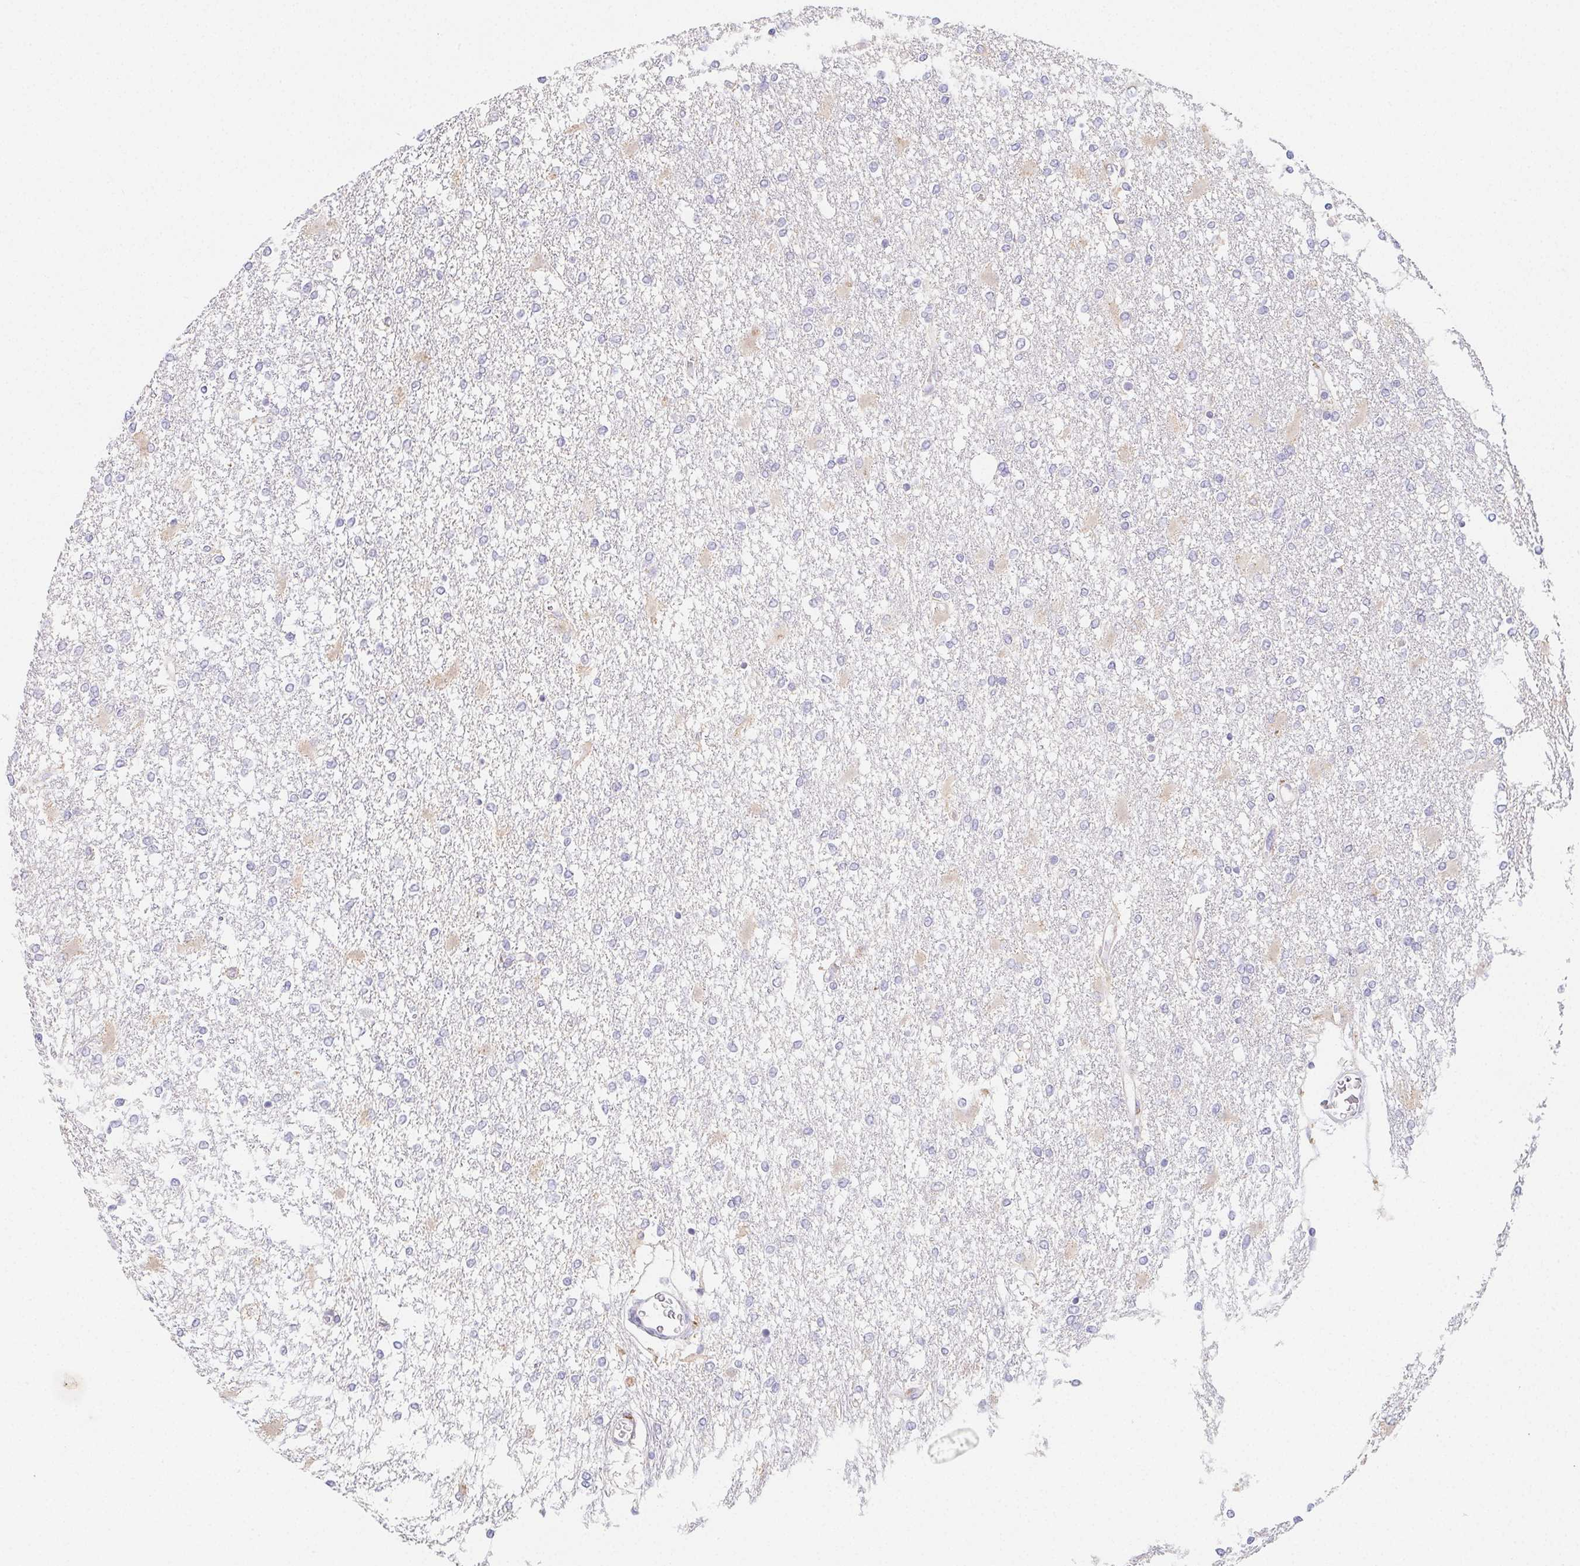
{"staining": {"intensity": "negative", "quantity": "none", "location": "none"}, "tissue": "glioma", "cell_type": "Tumor cells", "image_type": "cancer", "snomed": [{"axis": "morphology", "description": "Glioma, malignant, High grade"}, {"axis": "topography", "description": "Cerebral cortex"}], "caption": "Immunohistochemistry photomicrograph of neoplastic tissue: high-grade glioma (malignant) stained with DAB demonstrates no significant protein staining in tumor cells.", "gene": "GLIPR1L1", "patient": {"sex": "male", "age": 79}}